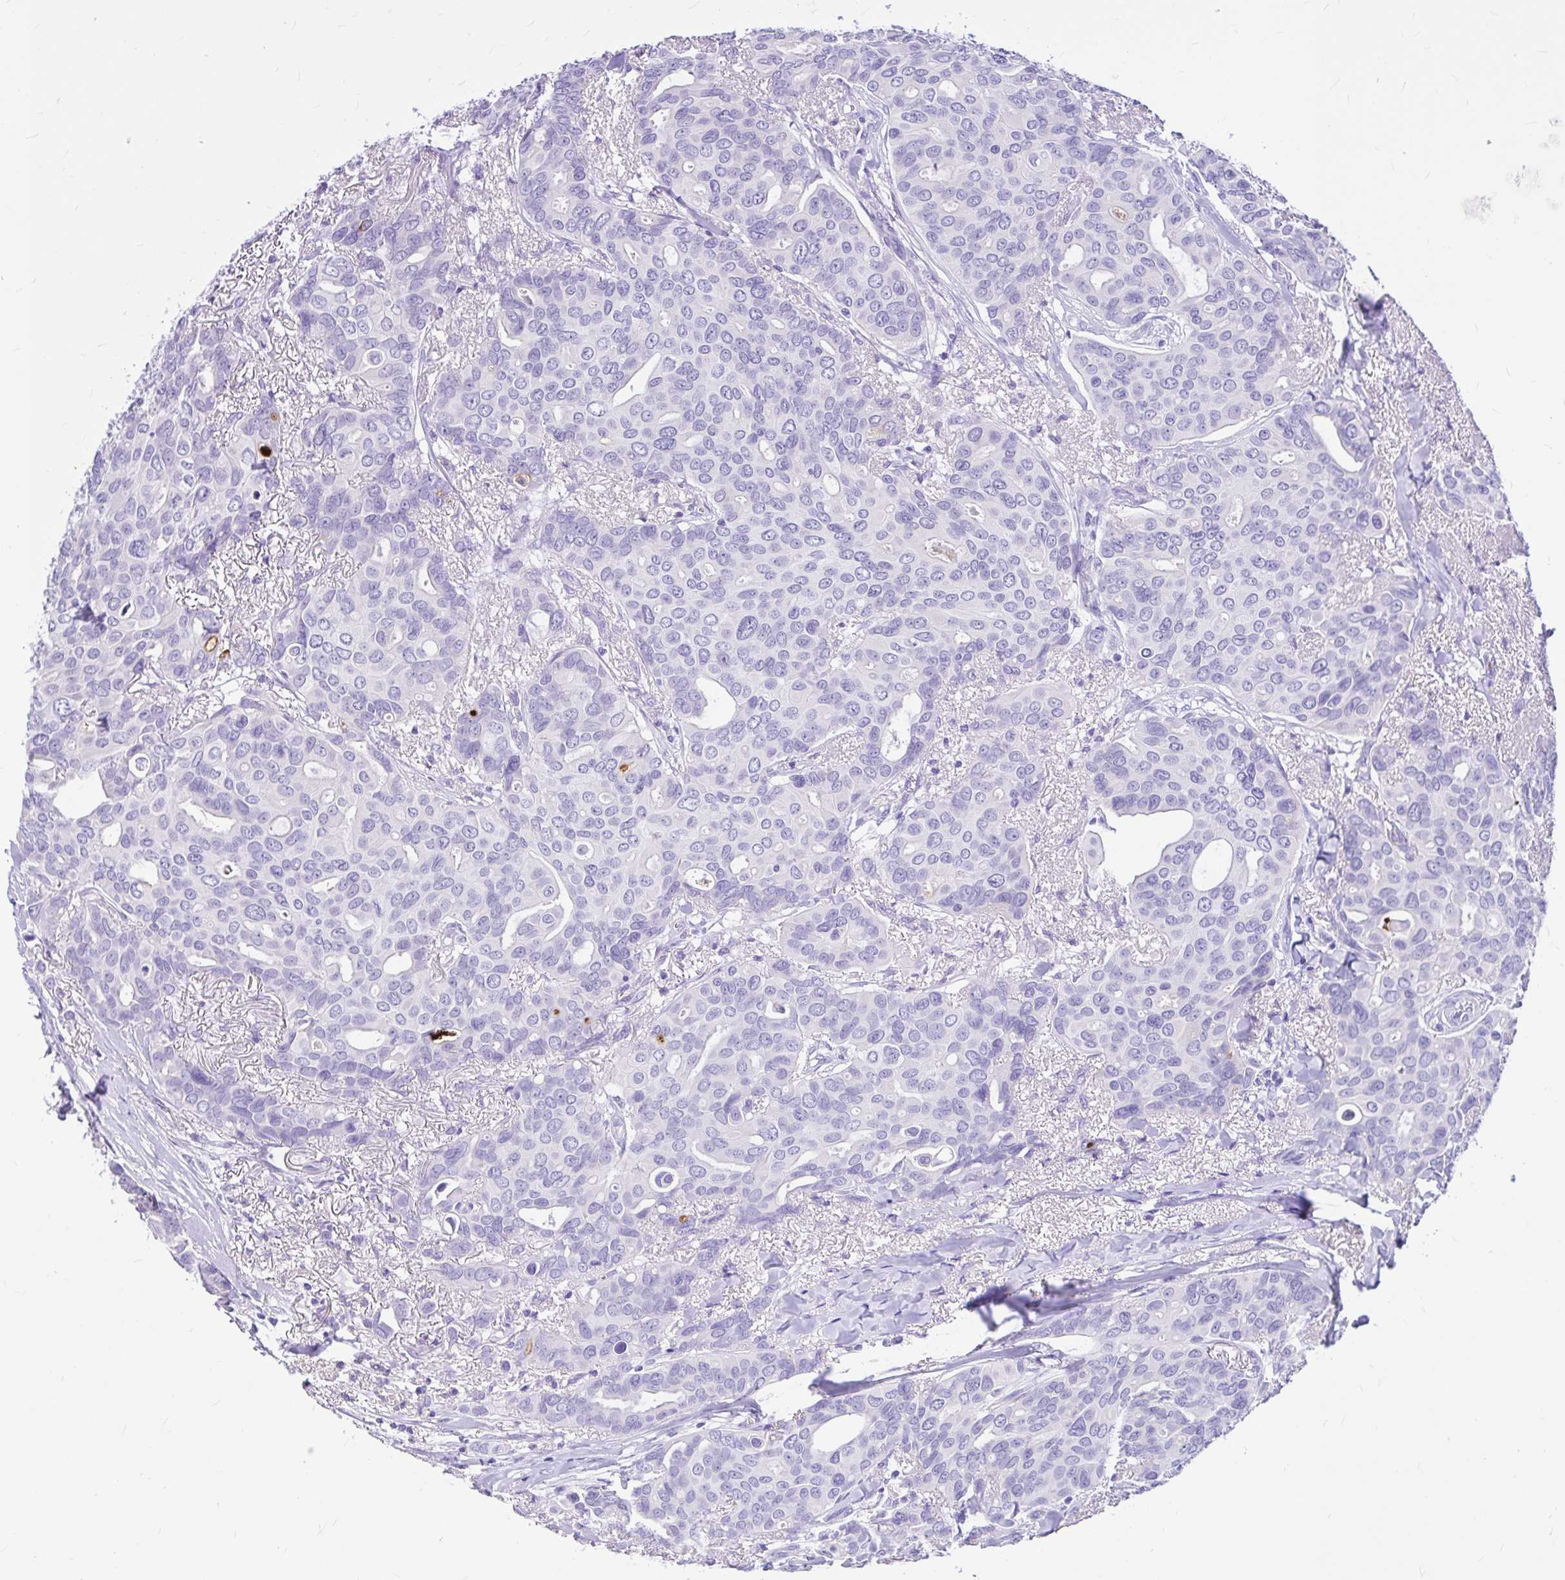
{"staining": {"intensity": "negative", "quantity": "none", "location": "none"}, "tissue": "breast cancer", "cell_type": "Tumor cells", "image_type": "cancer", "snomed": [{"axis": "morphology", "description": "Duct carcinoma"}, {"axis": "topography", "description": "Breast"}], "caption": "Breast cancer was stained to show a protein in brown. There is no significant expression in tumor cells.", "gene": "CLEC1B", "patient": {"sex": "female", "age": 54}}